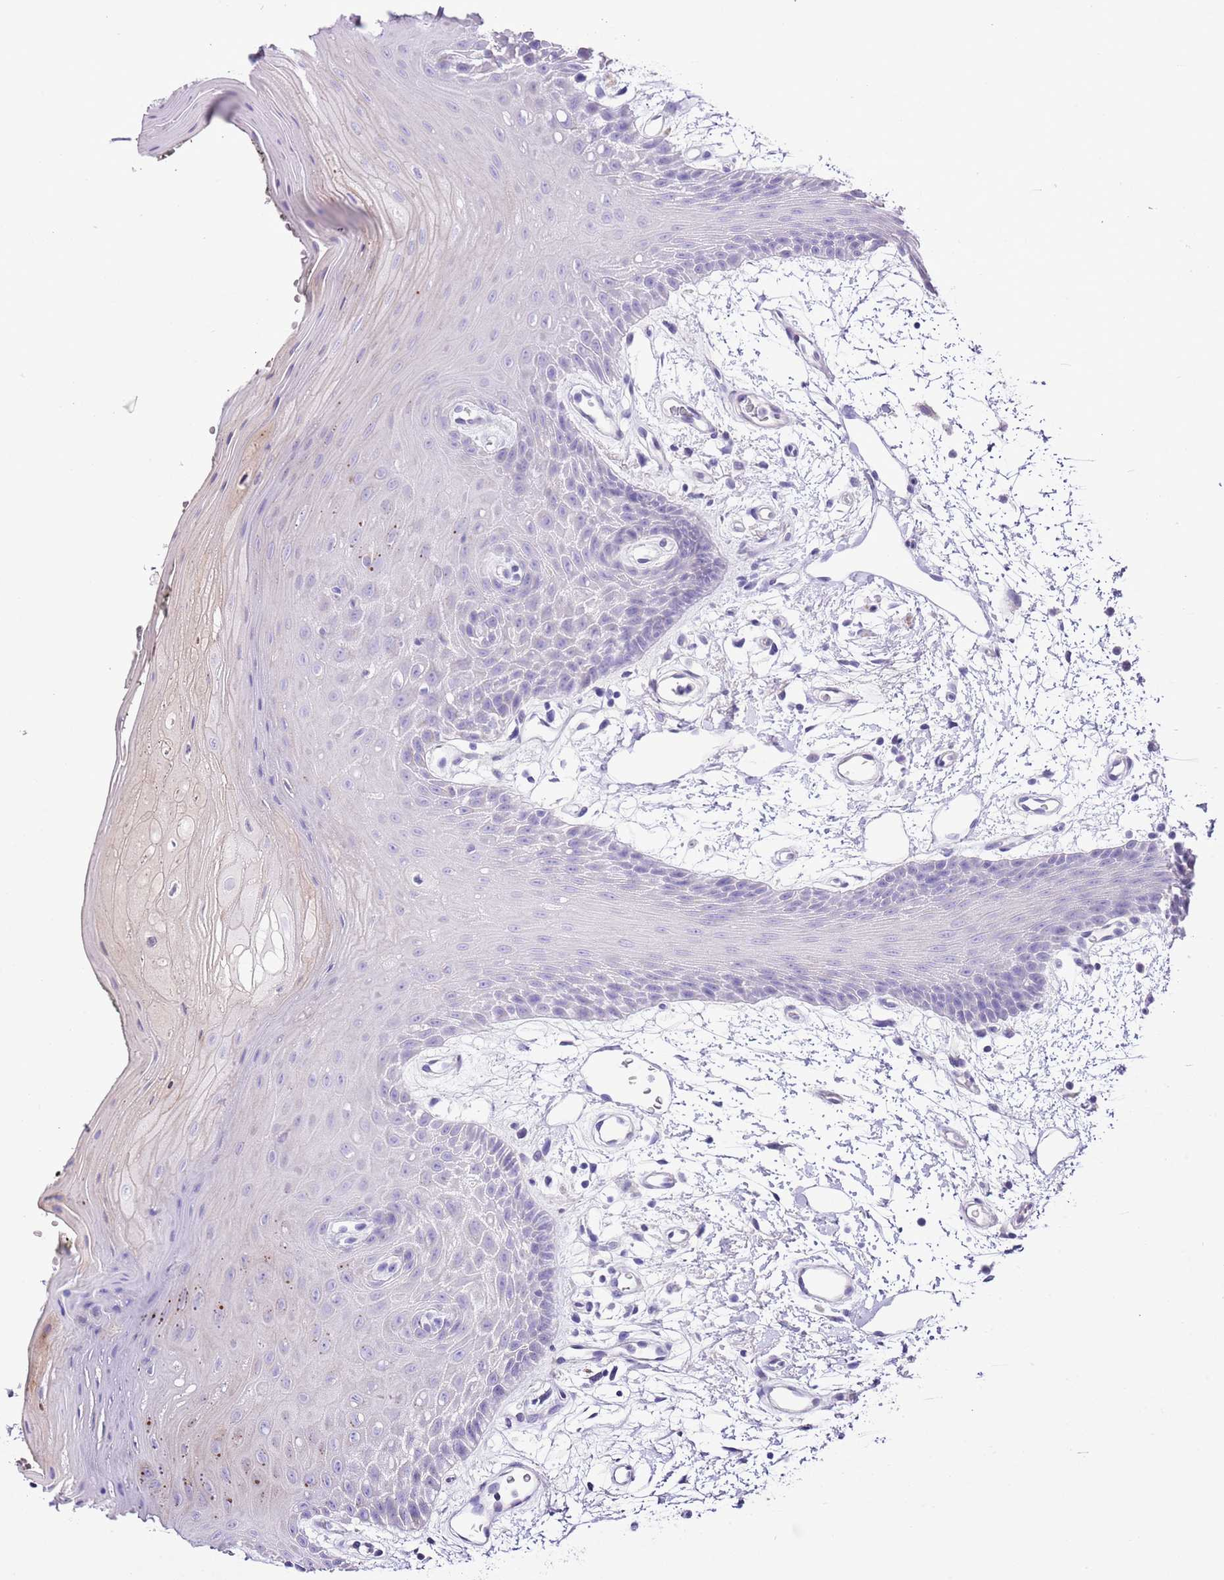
{"staining": {"intensity": "negative", "quantity": "none", "location": "none"}, "tissue": "oral mucosa", "cell_type": "Squamous epithelial cells", "image_type": "normal", "snomed": [{"axis": "morphology", "description": "Normal tissue, NOS"}, {"axis": "topography", "description": "Oral tissue"}, {"axis": "topography", "description": "Tounge, NOS"}], "caption": "High power microscopy histopathology image of an IHC photomicrograph of benign oral mucosa, revealing no significant positivity in squamous epithelial cells.", "gene": "CLEC2A", "patient": {"sex": "female", "age": 59}}